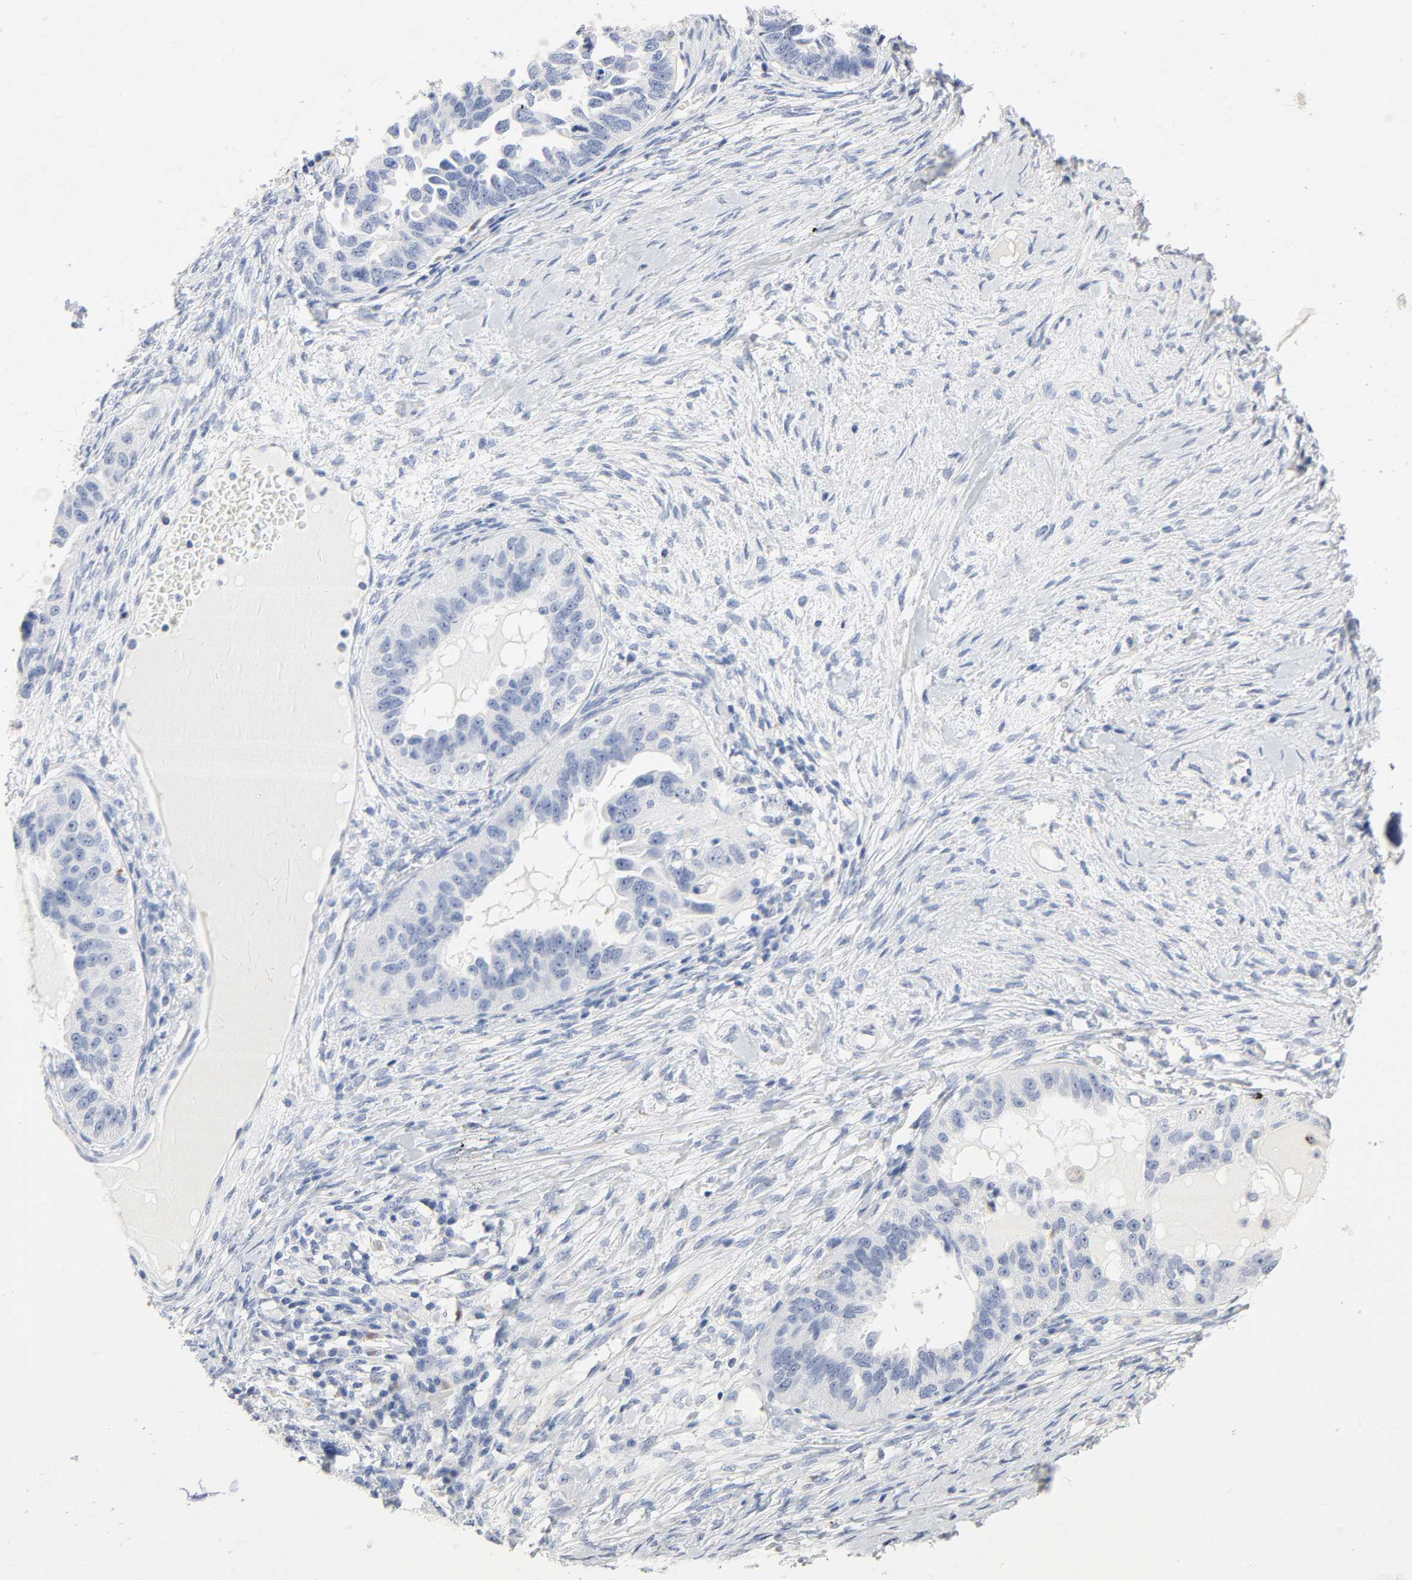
{"staining": {"intensity": "negative", "quantity": "none", "location": "none"}, "tissue": "ovarian cancer", "cell_type": "Tumor cells", "image_type": "cancer", "snomed": [{"axis": "morphology", "description": "Cystadenocarcinoma, serous, NOS"}, {"axis": "topography", "description": "Ovary"}], "caption": "DAB (3,3'-diaminobenzidine) immunohistochemical staining of human serous cystadenocarcinoma (ovarian) displays no significant expression in tumor cells.", "gene": "PLP1", "patient": {"sex": "female", "age": 82}}